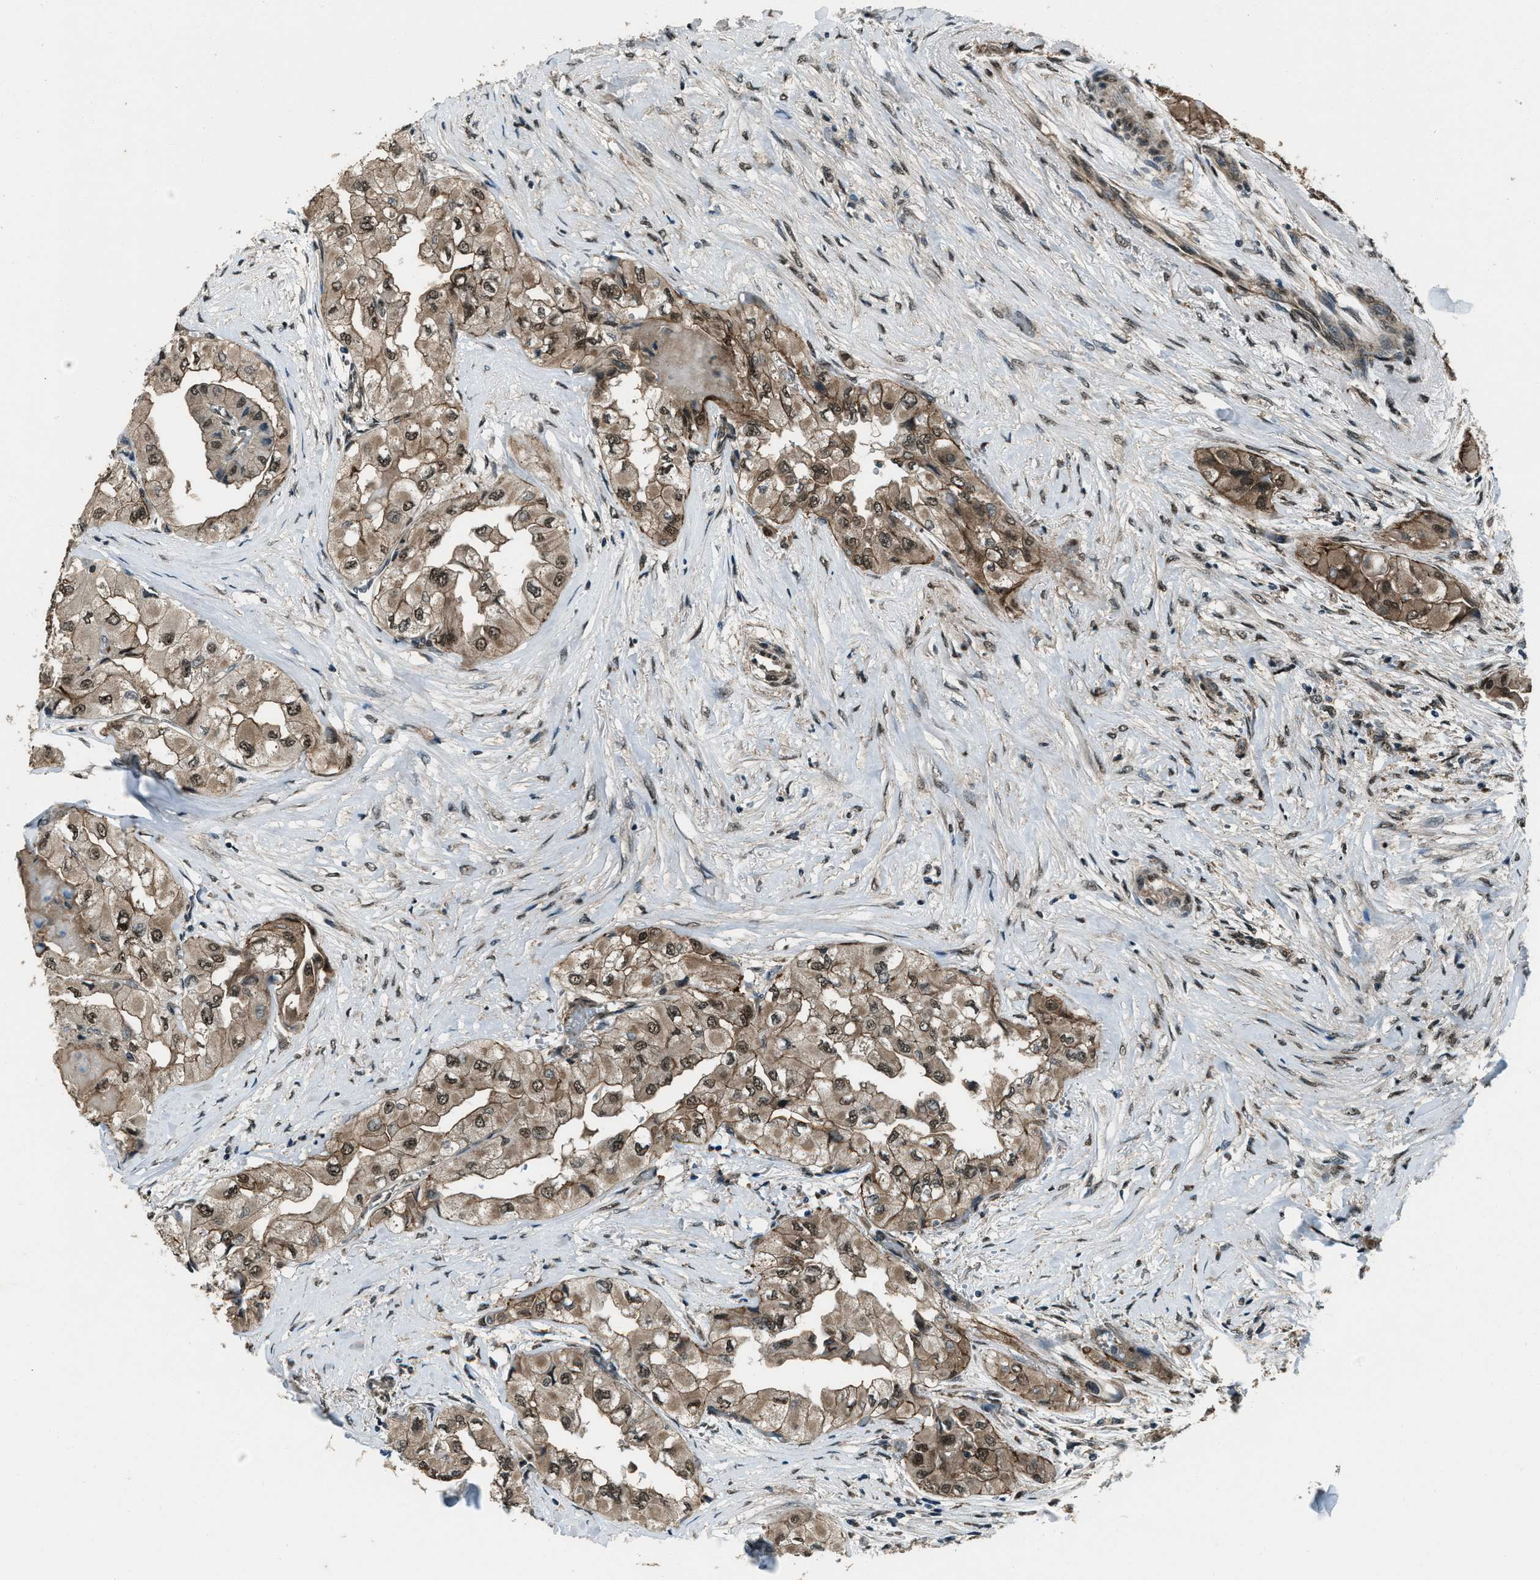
{"staining": {"intensity": "moderate", "quantity": ">75%", "location": "cytoplasmic/membranous,nuclear"}, "tissue": "thyroid cancer", "cell_type": "Tumor cells", "image_type": "cancer", "snomed": [{"axis": "morphology", "description": "Papillary adenocarcinoma, NOS"}, {"axis": "topography", "description": "Thyroid gland"}], "caption": "Thyroid cancer stained with a brown dye displays moderate cytoplasmic/membranous and nuclear positive staining in approximately >75% of tumor cells.", "gene": "SVIL", "patient": {"sex": "female", "age": 59}}